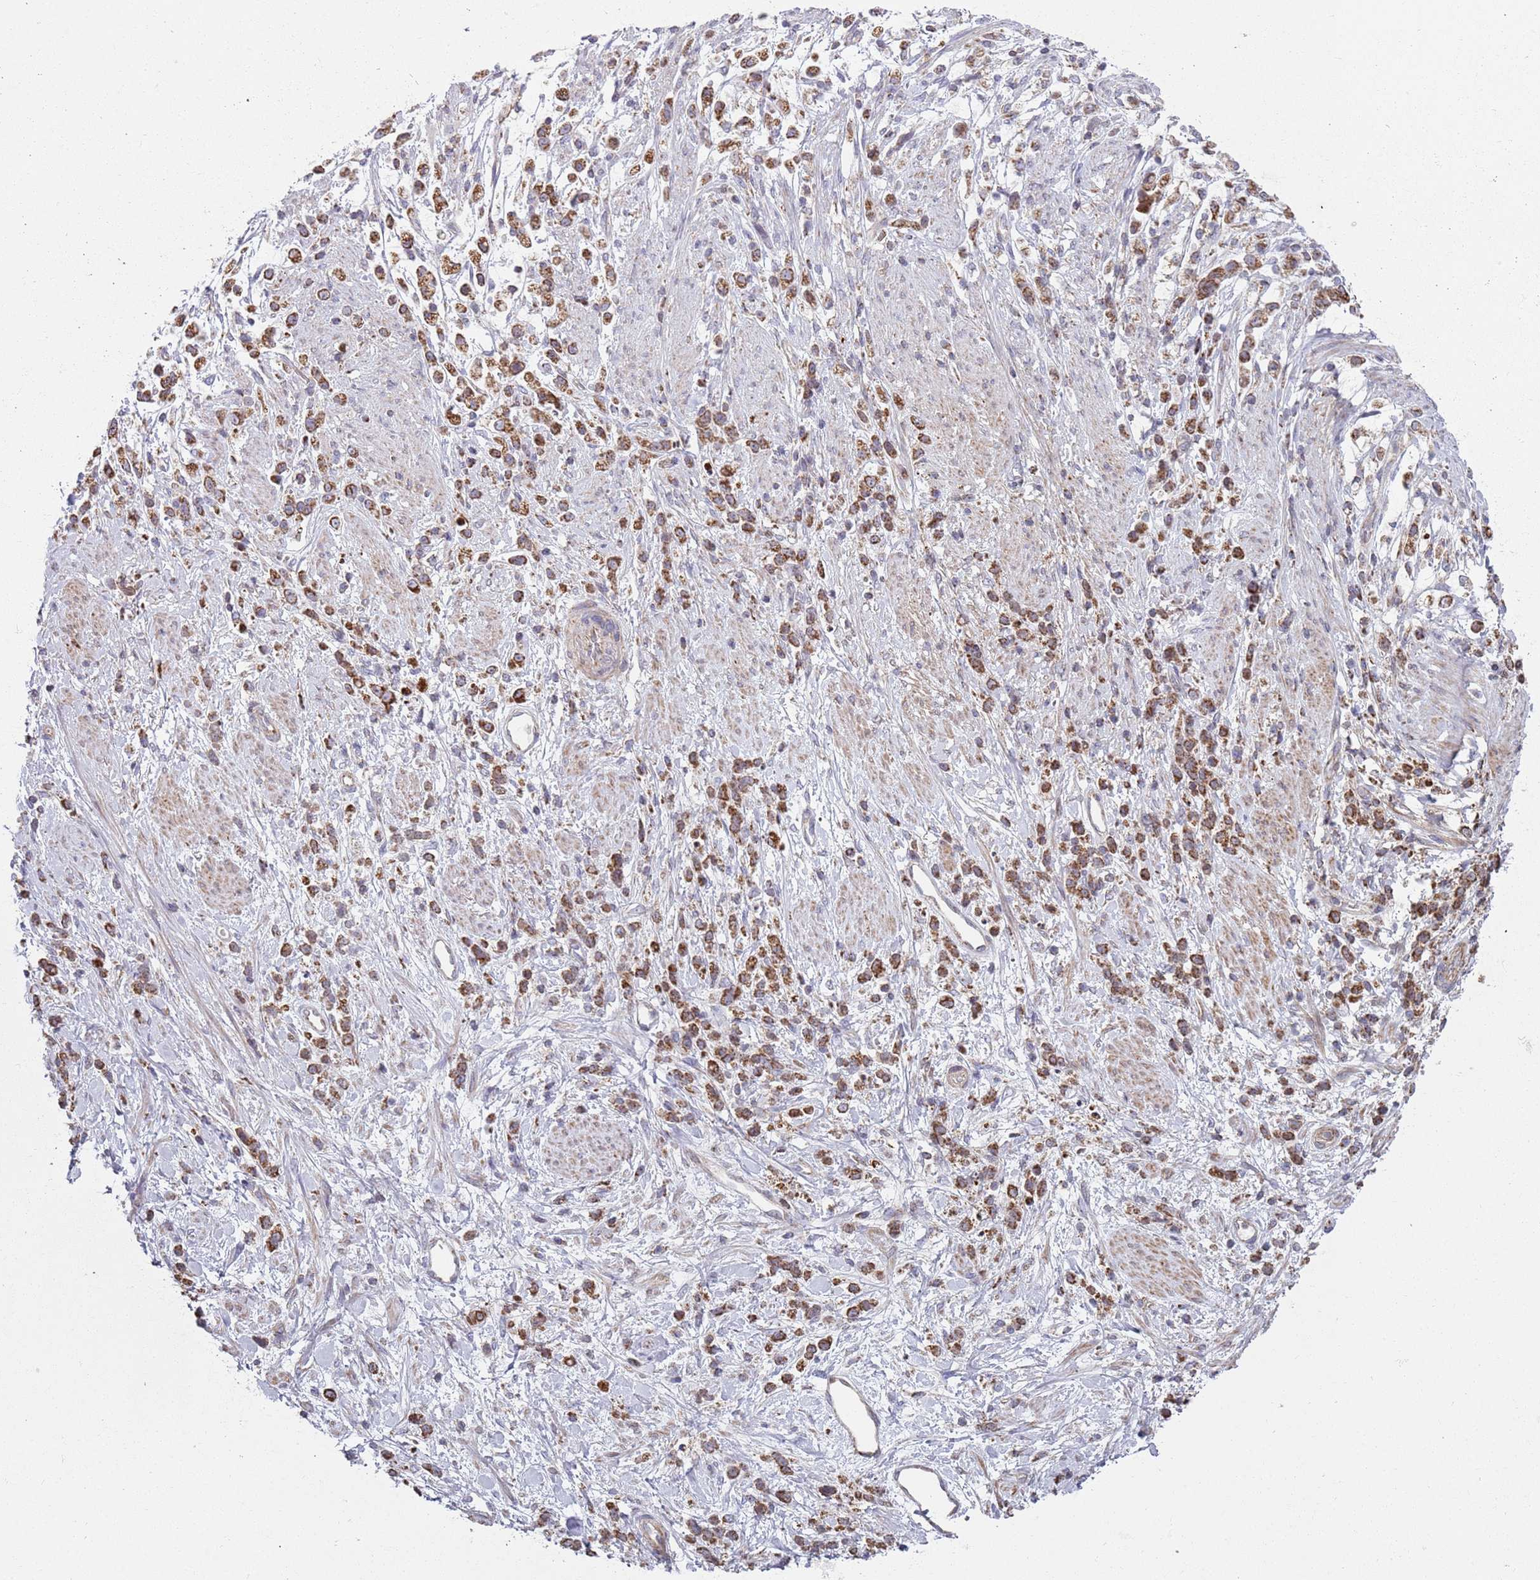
{"staining": {"intensity": "moderate", "quantity": ">75%", "location": "cytoplasmic/membranous"}, "tissue": "stomach cancer", "cell_type": "Tumor cells", "image_type": "cancer", "snomed": [{"axis": "morphology", "description": "Adenocarcinoma, NOS"}, {"axis": "topography", "description": "Stomach"}], "caption": "Immunohistochemical staining of stomach adenocarcinoma exhibits medium levels of moderate cytoplasmic/membranous protein positivity in about >75% of tumor cells. The protein of interest is shown in brown color, while the nuclei are stained blue.", "gene": "GAS8", "patient": {"sex": "female", "age": 60}}